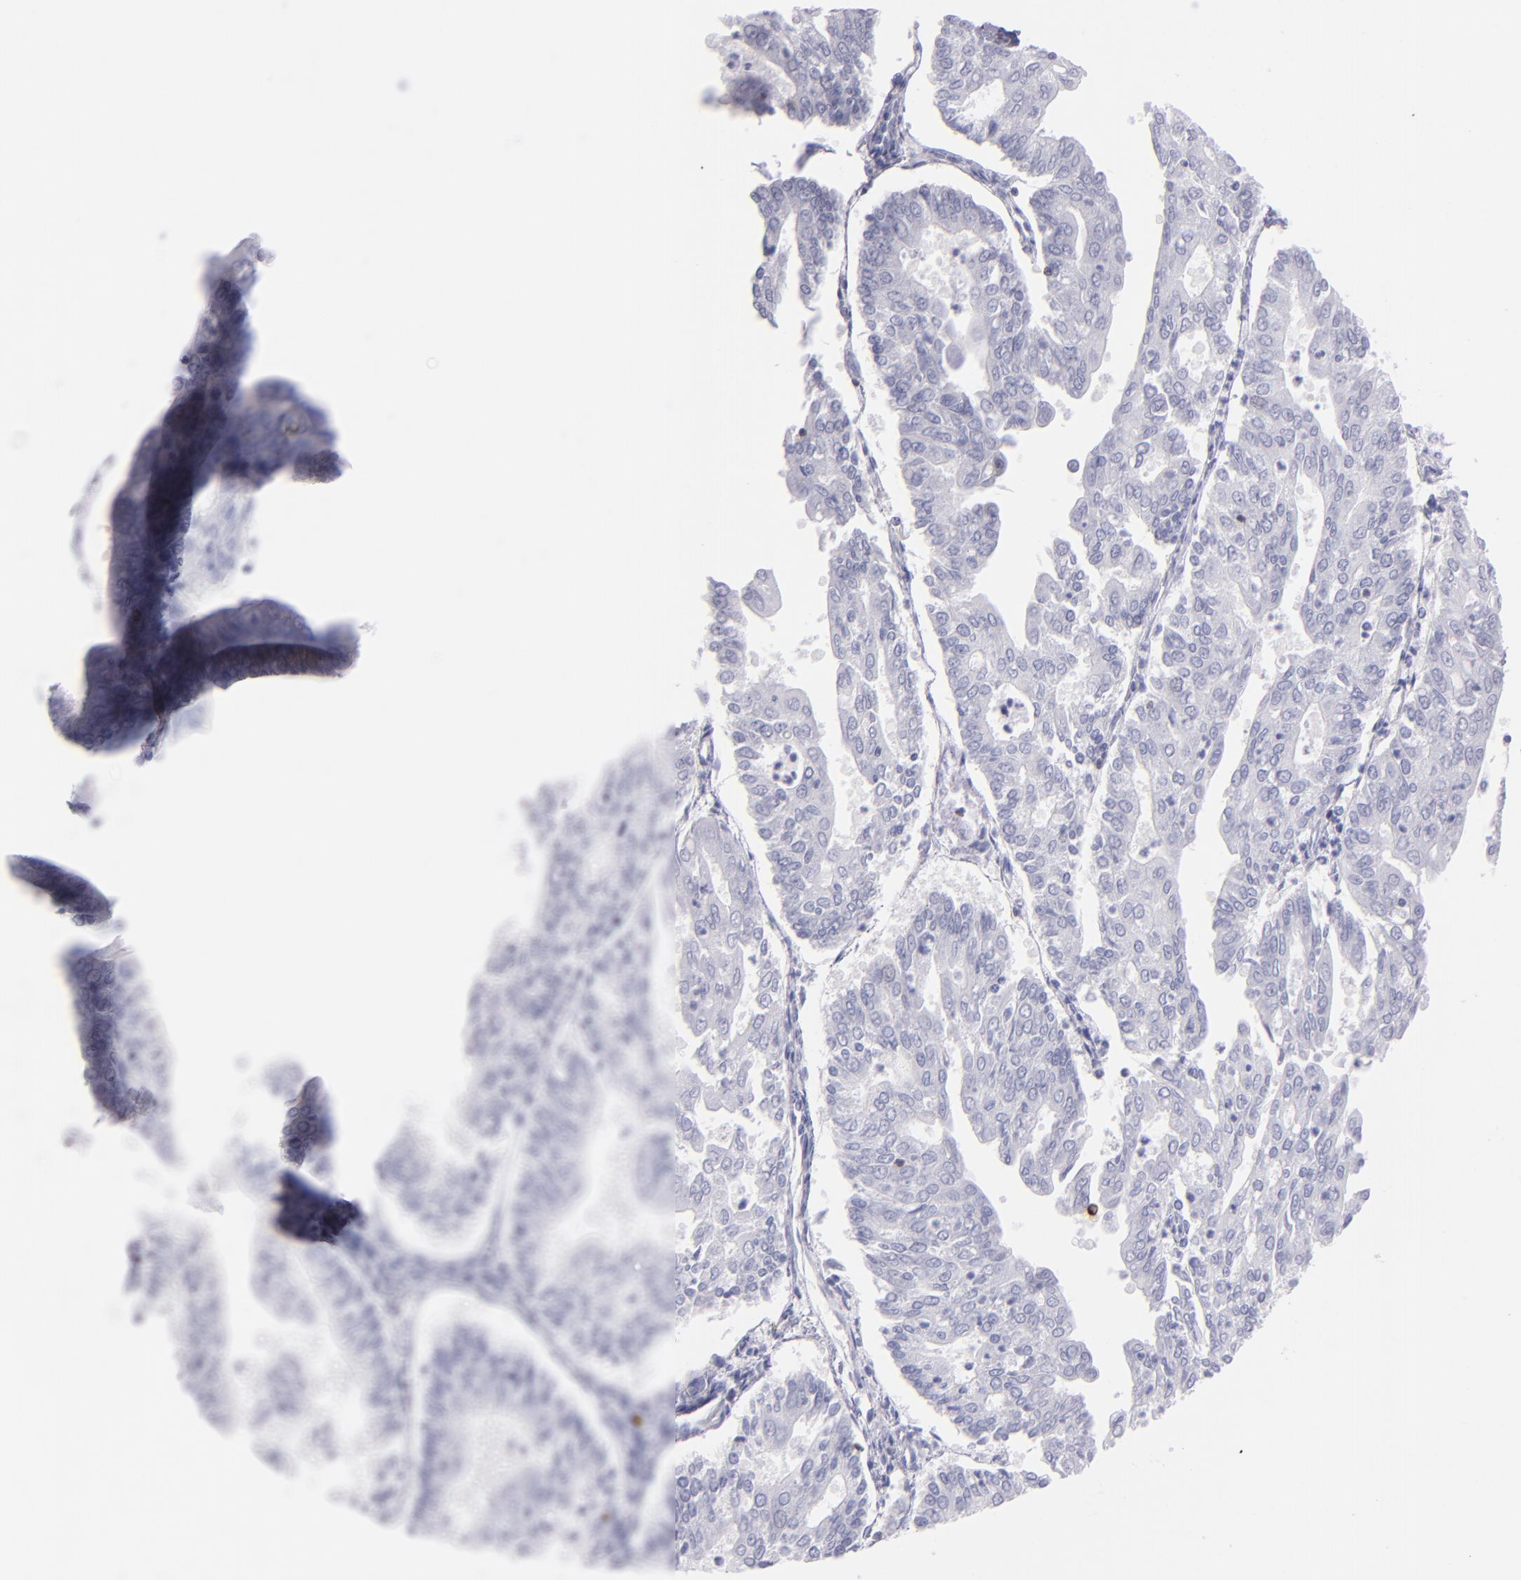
{"staining": {"intensity": "negative", "quantity": "none", "location": "none"}, "tissue": "endometrial cancer", "cell_type": "Tumor cells", "image_type": "cancer", "snomed": [{"axis": "morphology", "description": "Adenocarcinoma, NOS"}, {"axis": "topography", "description": "Endometrium"}], "caption": "Tumor cells are negative for brown protein staining in endometrial cancer (adenocarcinoma).", "gene": "PRF1", "patient": {"sex": "female", "age": 79}}